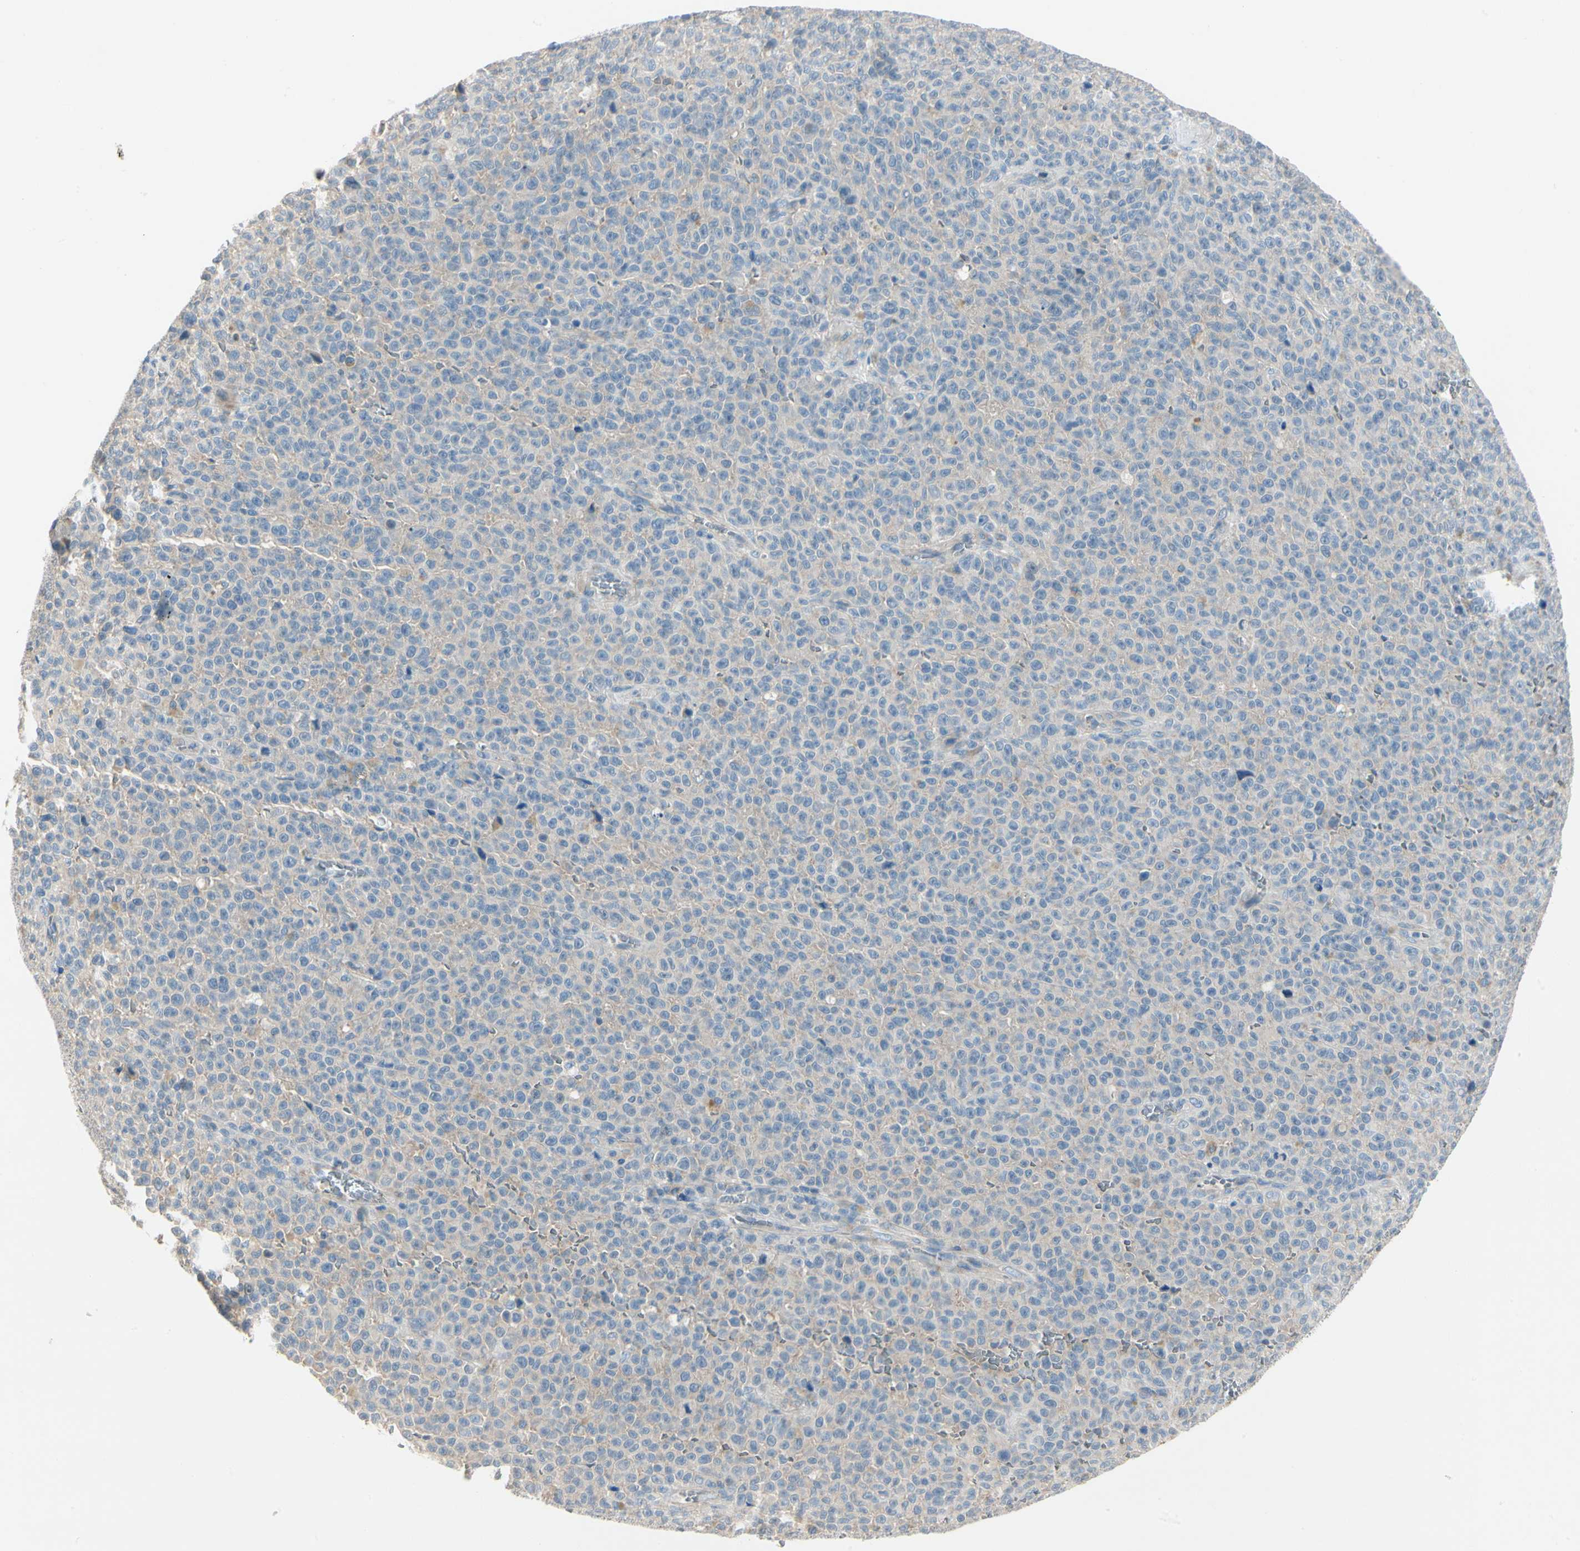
{"staining": {"intensity": "negative", "quantity": "none", "location": "none"}, "tissue": "melanoma", "cell_type": "Tumor cells", "image_type": "cancer", "snomed": [{"axis": "morphology", "description": "Malignant melanoma, NOS"}, {"axis": "topography", "description": "Skin"}], "caption": "Tumor cells show no significant staining in malignant melanoma.", "gene": "DUSP12", "patient": {"sex": "female", "age": 82}}